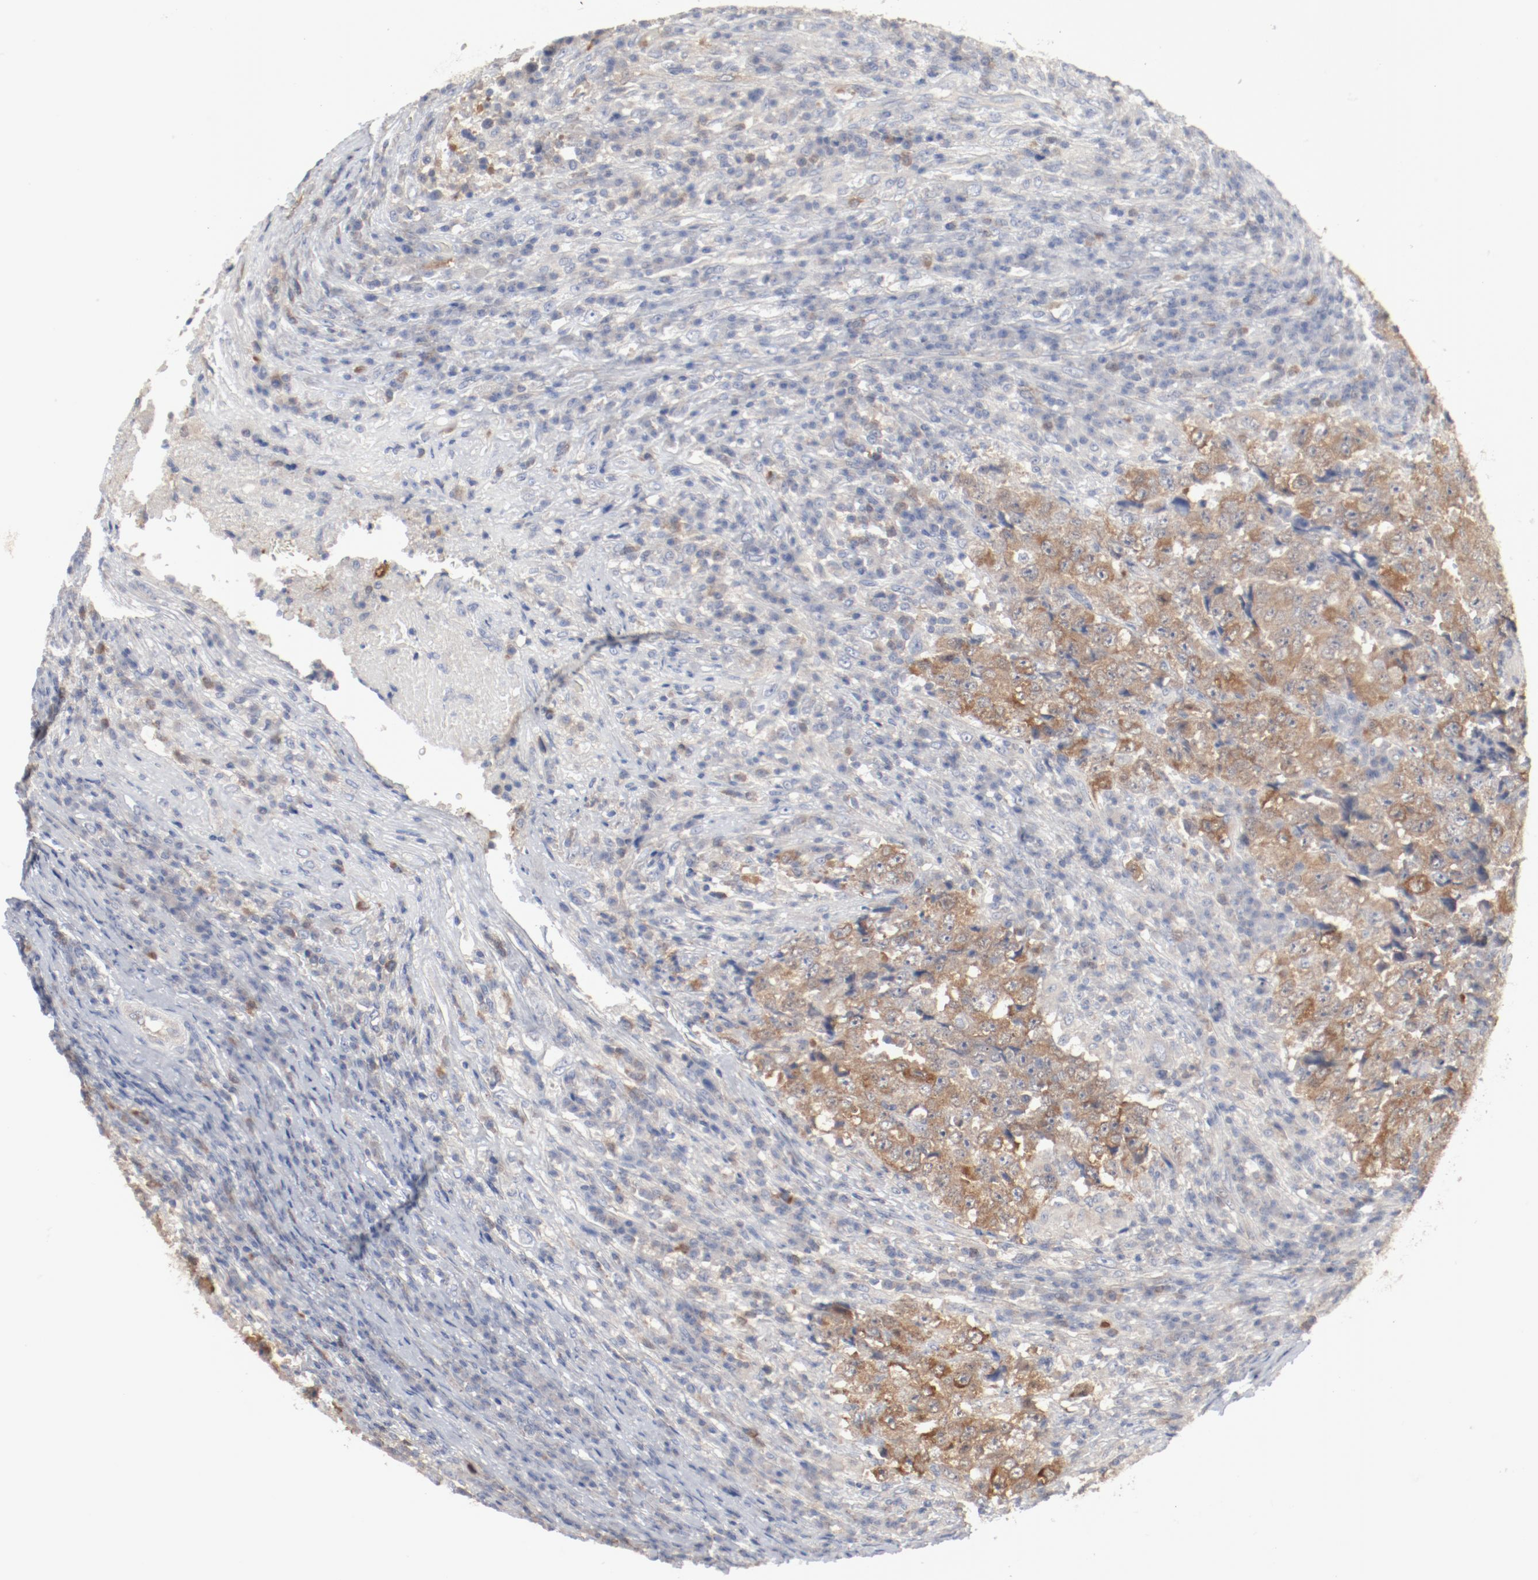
{"staining": {"intensity": "moderate", "quantity": "25%-75%", "location": "cytoplasmic/membranous"}, "tissue": "testis cancer", "cell_type": "Tumor cells", "image_type": "cancer", "snomed": [{"axis": "morphology", "description": "Necrosis, NOS"}, {"axis": "morphology", "description": "Carcinoma, Embryonal, NOS"}, {"axis": "topography", "description": "Testis"}], "caption": "An IHC histopathology image of tumor tissue is shown. Protein staining in brown highlights moderate cytoplasmic/membranous positivity in testis cancer (embryonal carcinoma) within tumor cells.", "gene": "CDK1", "patient": {"sex": "male", "age": 19}}